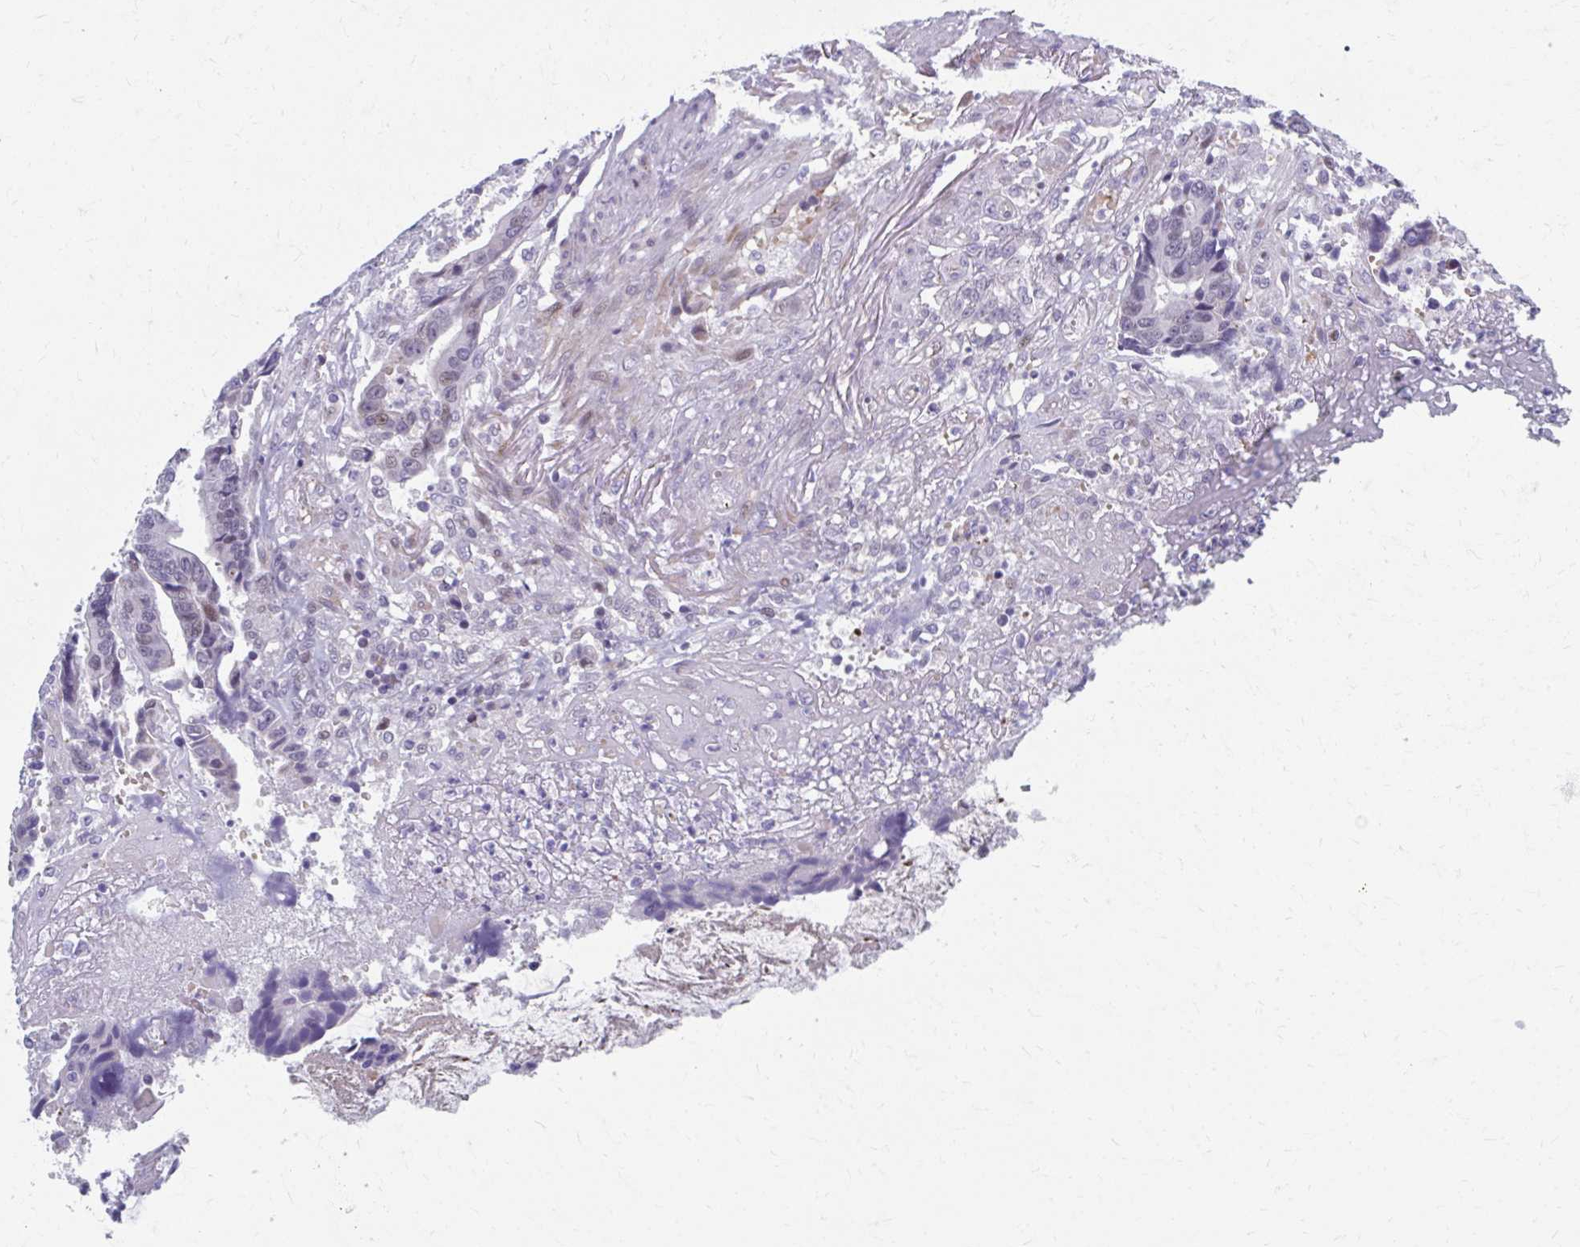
{"staining": {"intensity": "negative", "quantity": "none", "location": "none"}, "tissue": "colorectal cancer", "cell_type": "Tumor cells", "image_type": "cancer", "snomed": [{"axis": "morphology", "description": "Adenocarcinoma, NOS"}, {"axis": "topography", "description": "Colon"}], "caption": "A high-resolution photomicrograph shows immunohistochemistry staining of colorectal cancer (adenocarcinoma), which shows no significant expression in tumor cells.", "gene": "ABHD16B", "patient": {"sex": "male", "age": 87}}